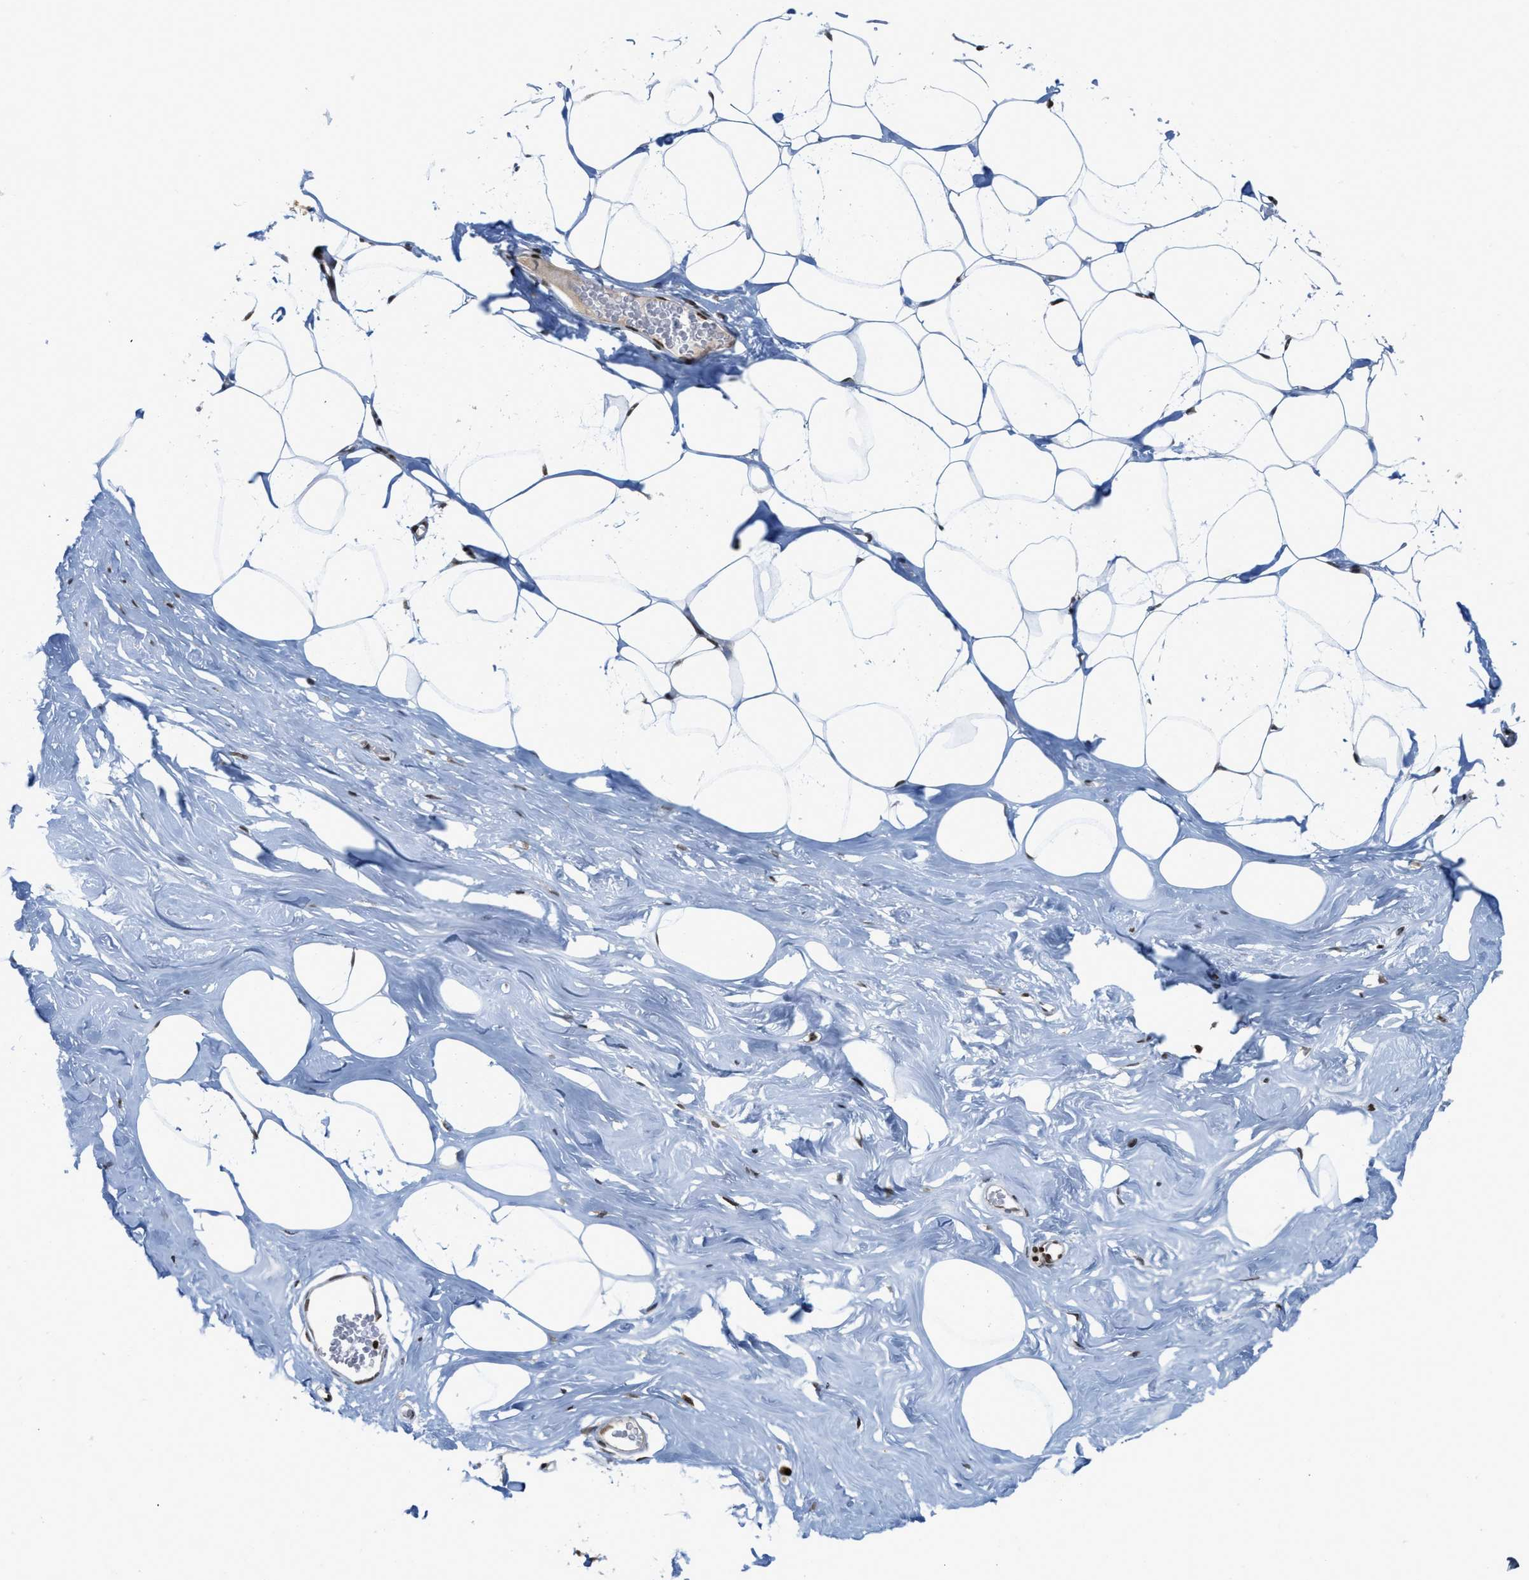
{"staining": {"intensity": "moderate", "quantity": ">75%", "location": "nuclear"}, "tissue": "adipose tissue", "cell_type": "Adipocytes", "image_type": "normal", "snomed": [{"axis": "morphology", "description": "Normal tissue, NOS"}, {"axis": "morphology", "description": "Fibrosis, NOS"}, {"axis": "topography", "description": "Breast"}, {"axis": "topography", "description": "Adipose tissue"}], "caption": "A micrograph of adipose tissue stained for a protein exhibits moderate nuclear brown staining in adipocytes.", "gene": "PDZD2", "patient": {"sex": "female", "age": 39}}